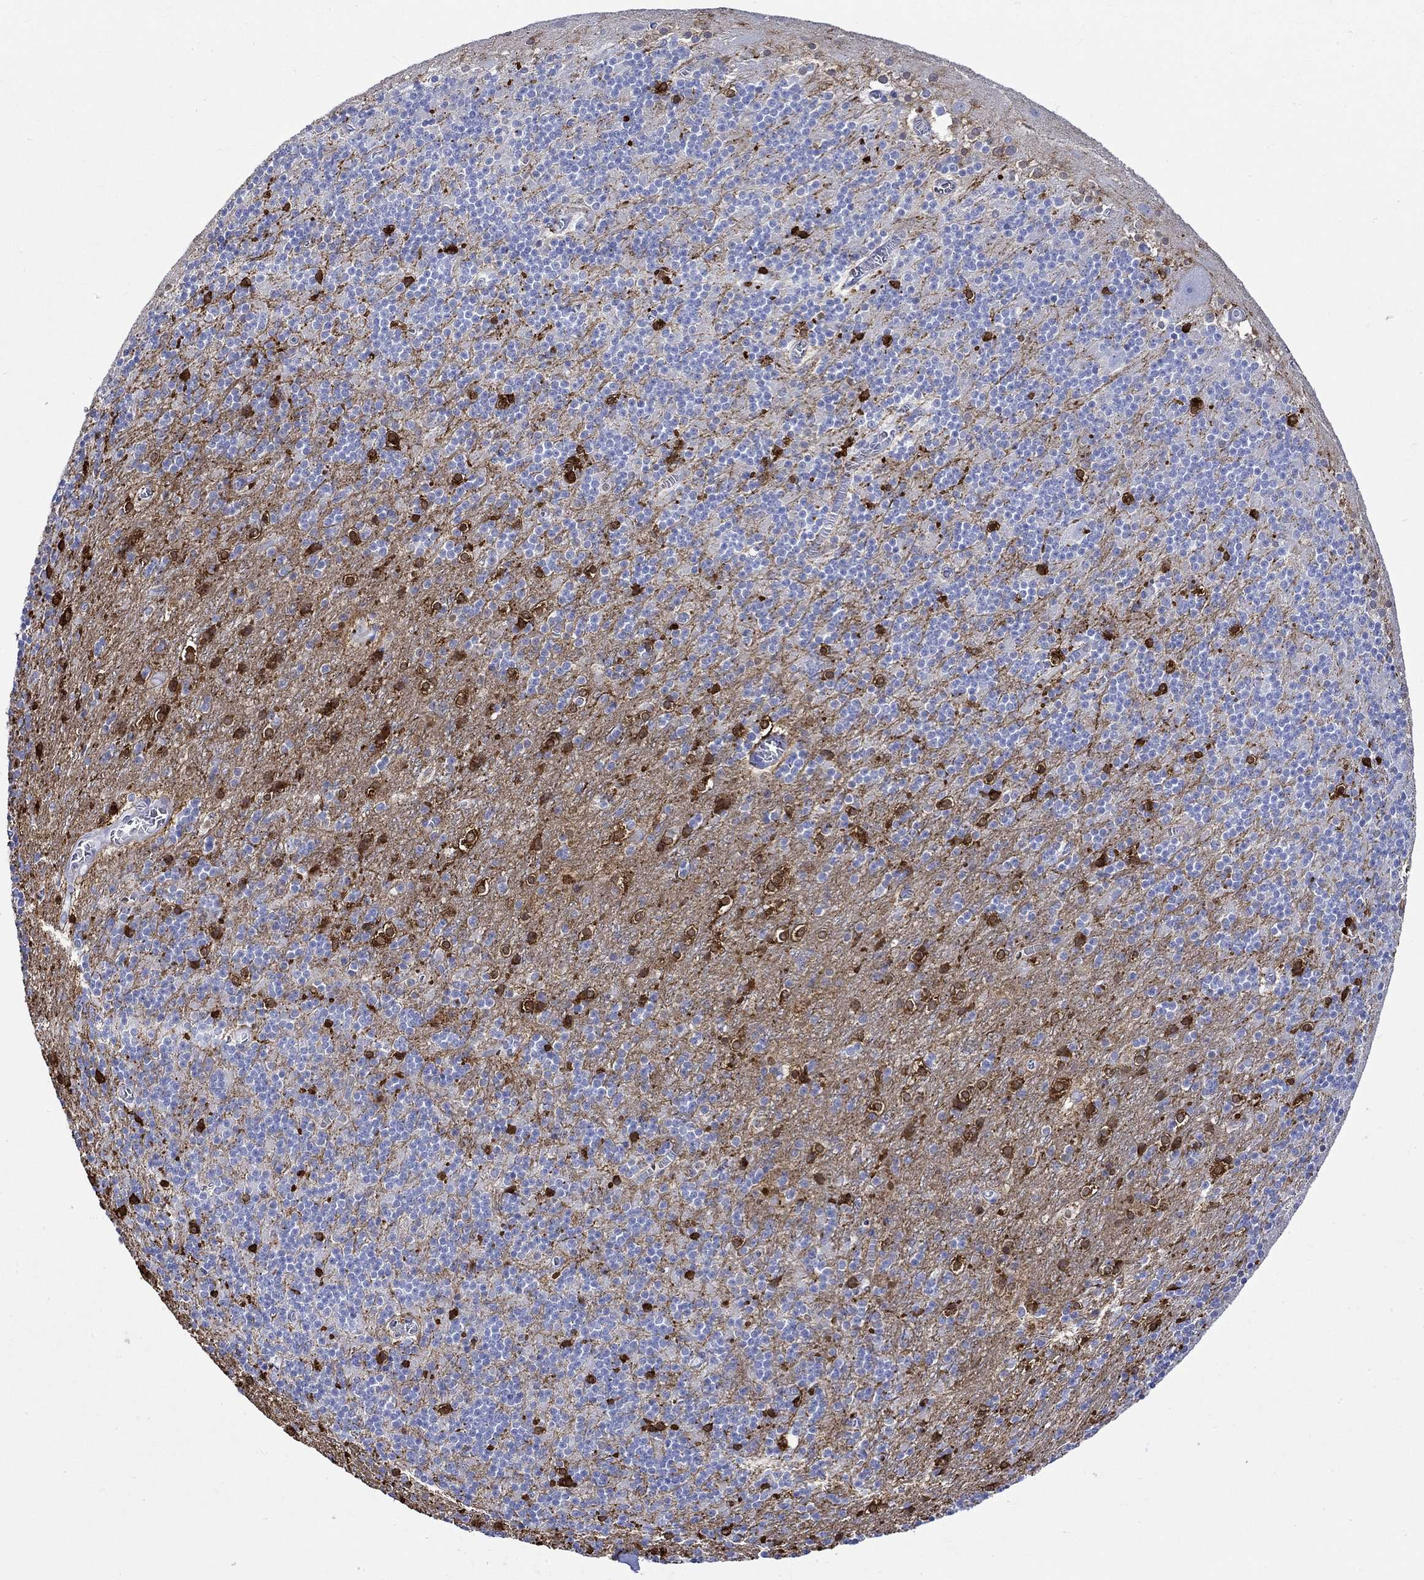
{"staining": {"intensity": "strong", "quantity": "<25%", "location": "cytoplasmic/membranous,nuclear"}, "tissue": "cerebellum", "cell_type": "Cells in granular layer", "image_type": "normal", "snomed": [{"axis": "morphology", "description": "Normal tissue, NOS"}, {"axis": "topography", "description": "Cerebellum"}], "caption": "This histopathology image demonstrates benign cerebellum stained with IHC to label a protein in brown. The cytoplasmic/membranous,nuclear of cells in granular layer show strong positivity for the protein. Nuclei are counter-stained blue.", "gene": "CRYAB", "patient": {"sex": "male", "age": 70}}